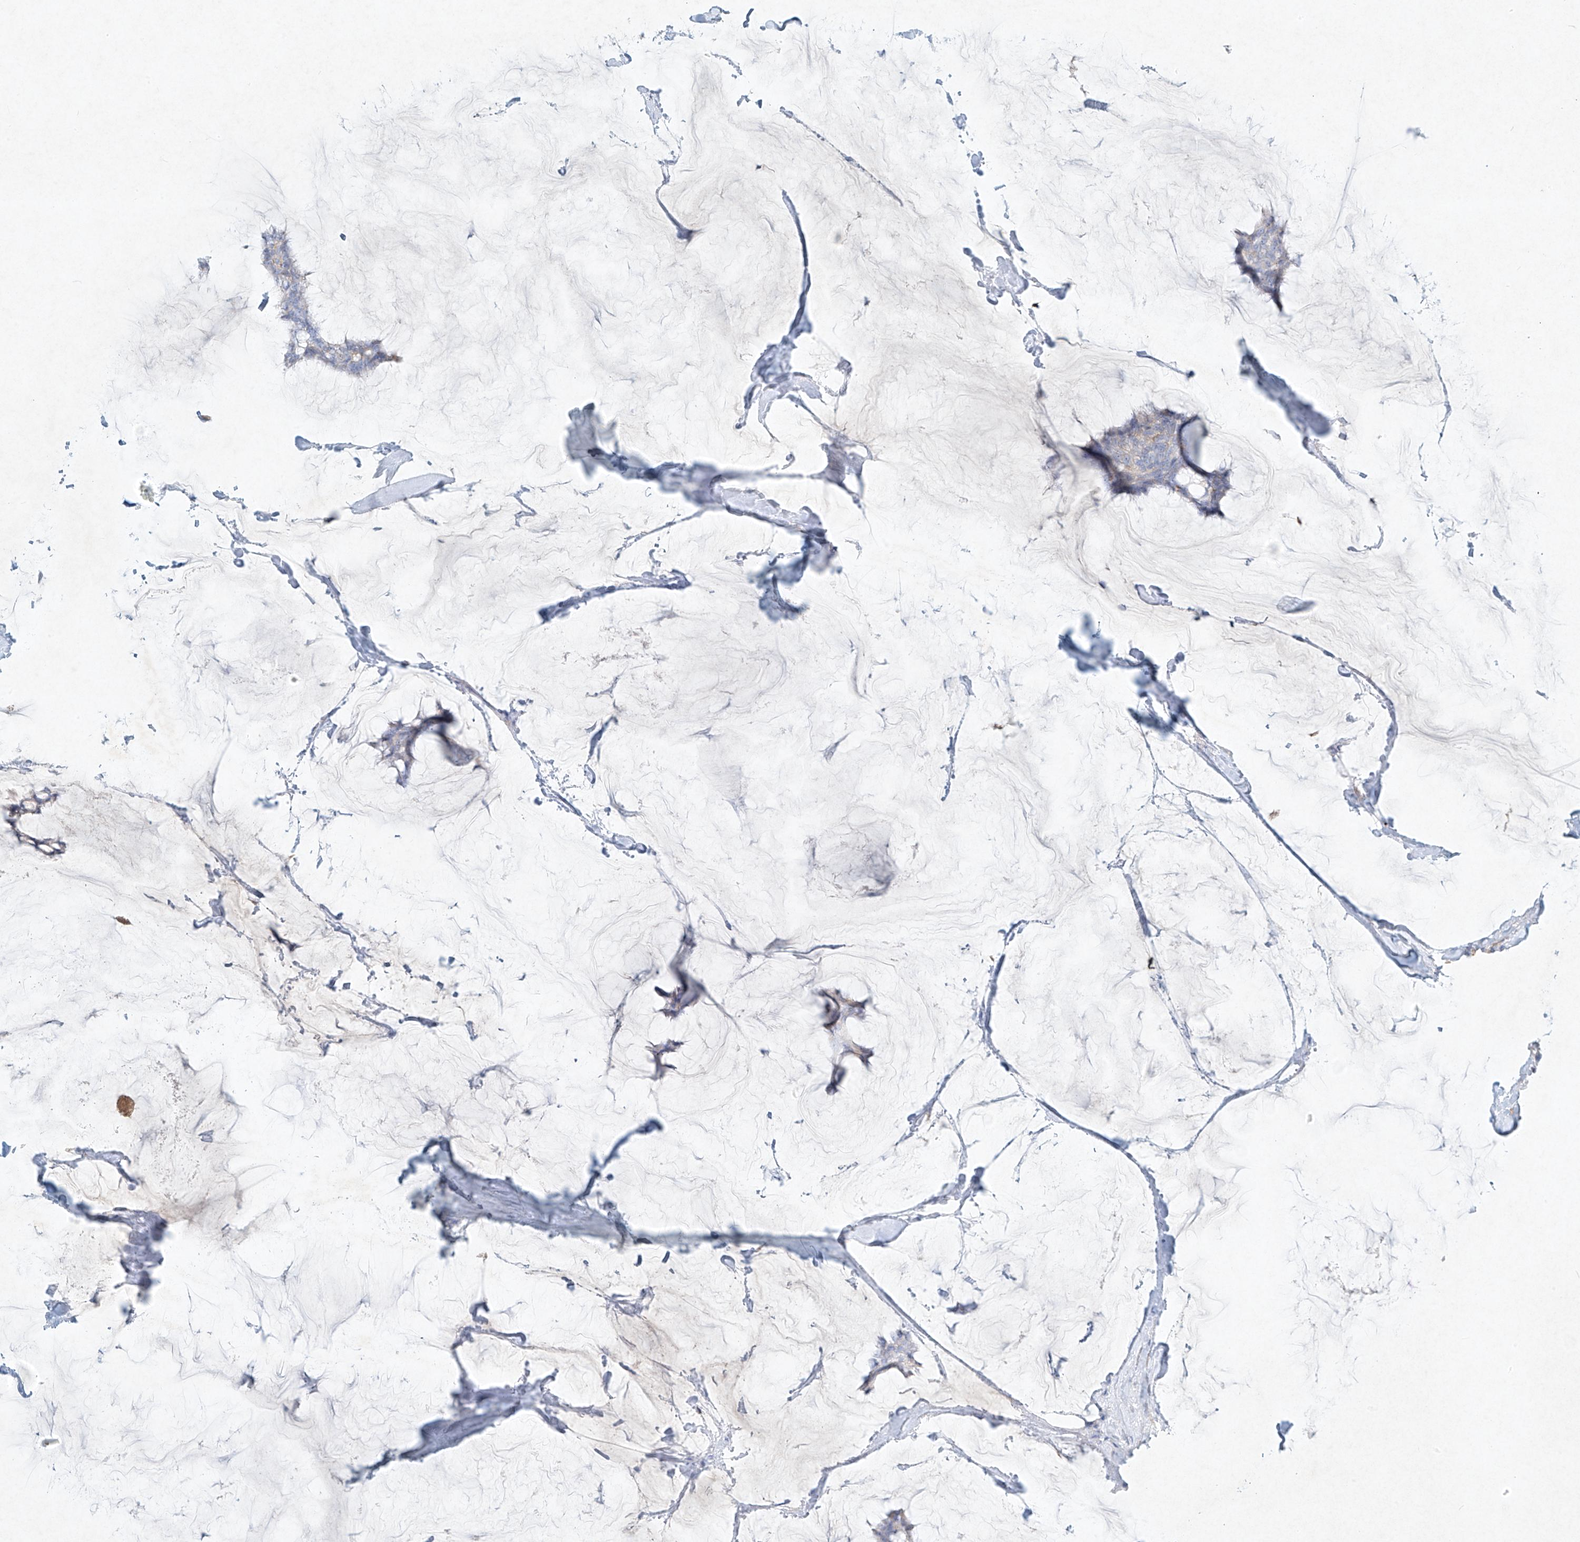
{"staining": {"intensity": "negative", "quantity": "none", "location": "none"}, "tissue": "breast cancer", "cell_type": "Tumor cells", "image_type": "cancer", "snomed": [{"axis": "morphology", "description": "Duct carcinoma"}, {"axis": "topography", "description": "Breast"}], "caption": "The photomicrograph shows no significant positivity in tumor cells of breast cancer (invasive ductal carcinoma).", "gene": "PLEK", "patient": {"sex": "female", "age": 93}}